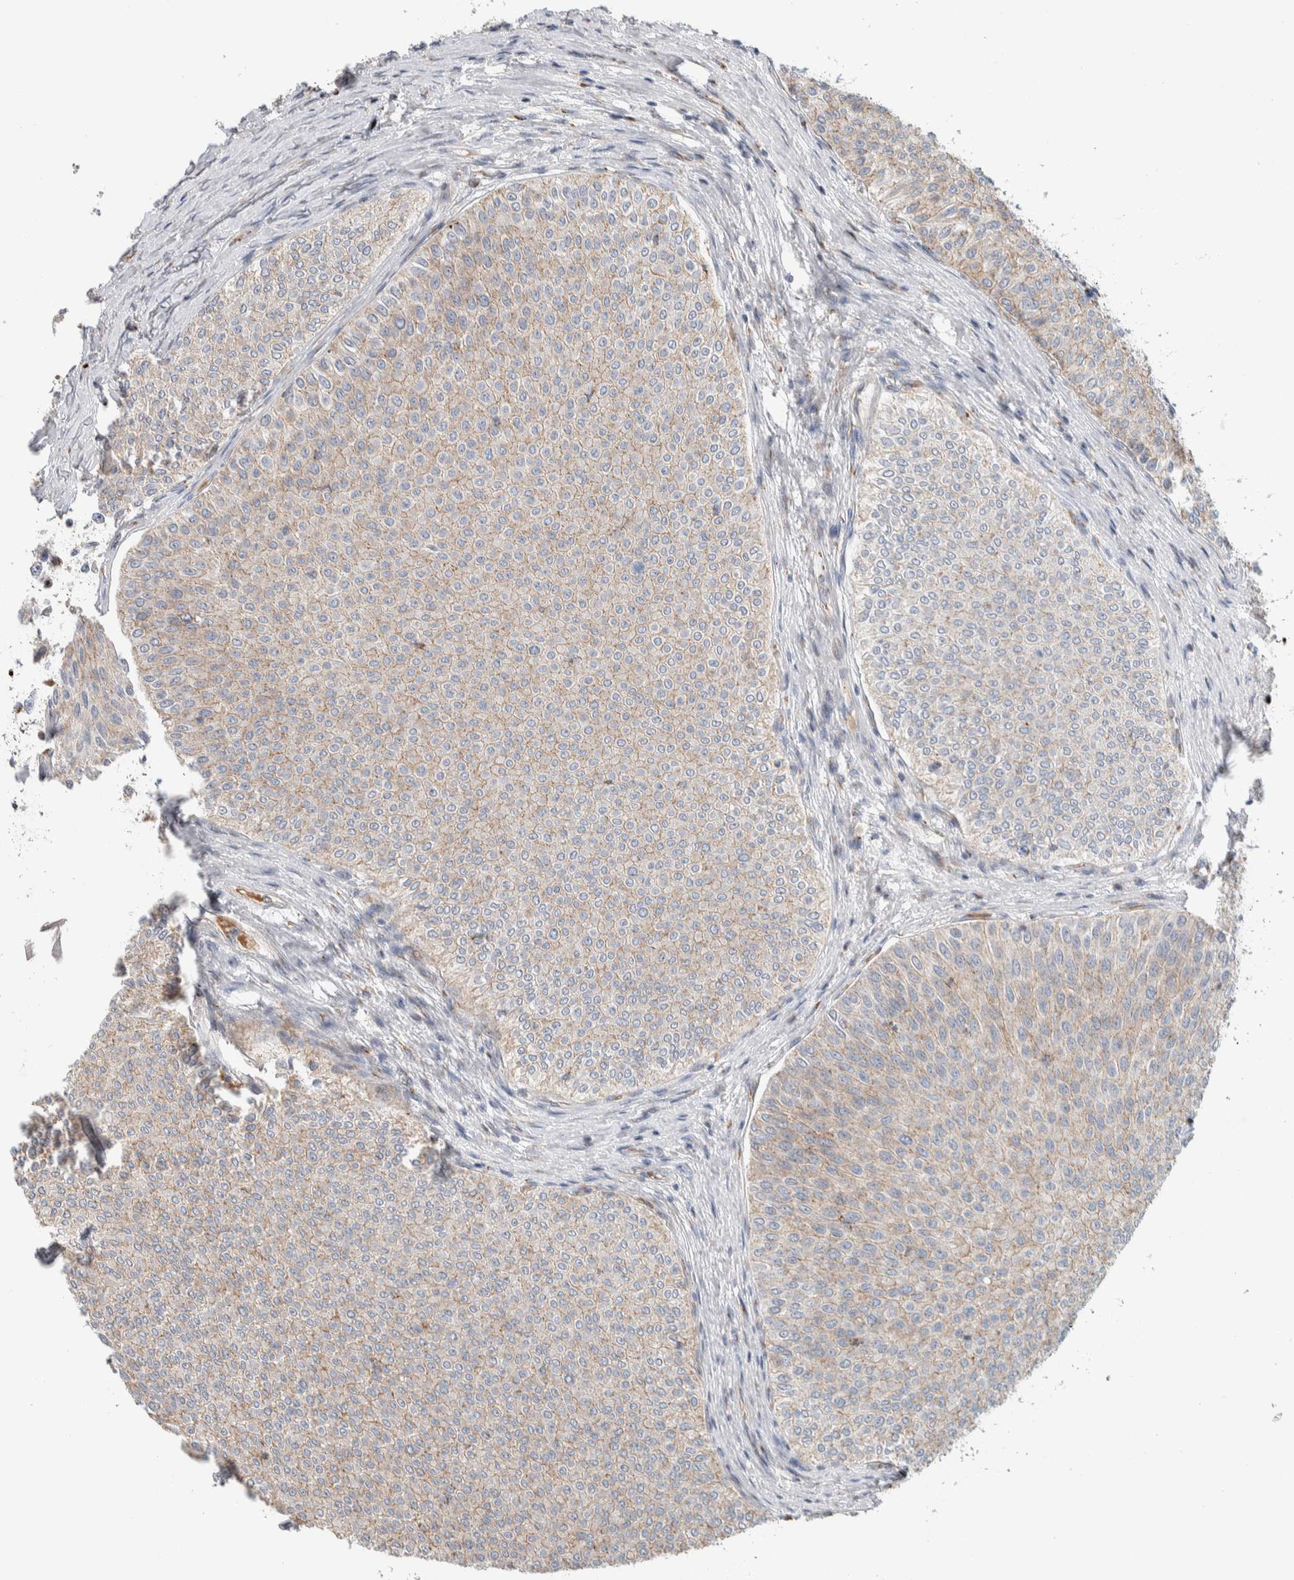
{"staining": {"intensity": "weak", "quantity": ">75%", "location": "cytoplasmic/membranous"}, "tissue": "urothelial cancer", "cell_type": "Tumor cells", "image_type": "cancer", "snomed": [{"axis": "morphology", "description": "Urothelial carcinoma, Low grade"}, {"axis": "topography", "description": "Urinary bladder"}], "caption": "Protein expression by IHC displays weak cytoplasmic/membranous expression in approximately >75% of tumor cells in urothelial carcinoma (low-grade).", "gene": "SLC38A10", "patient": {"sex": "male", "age": 78}}